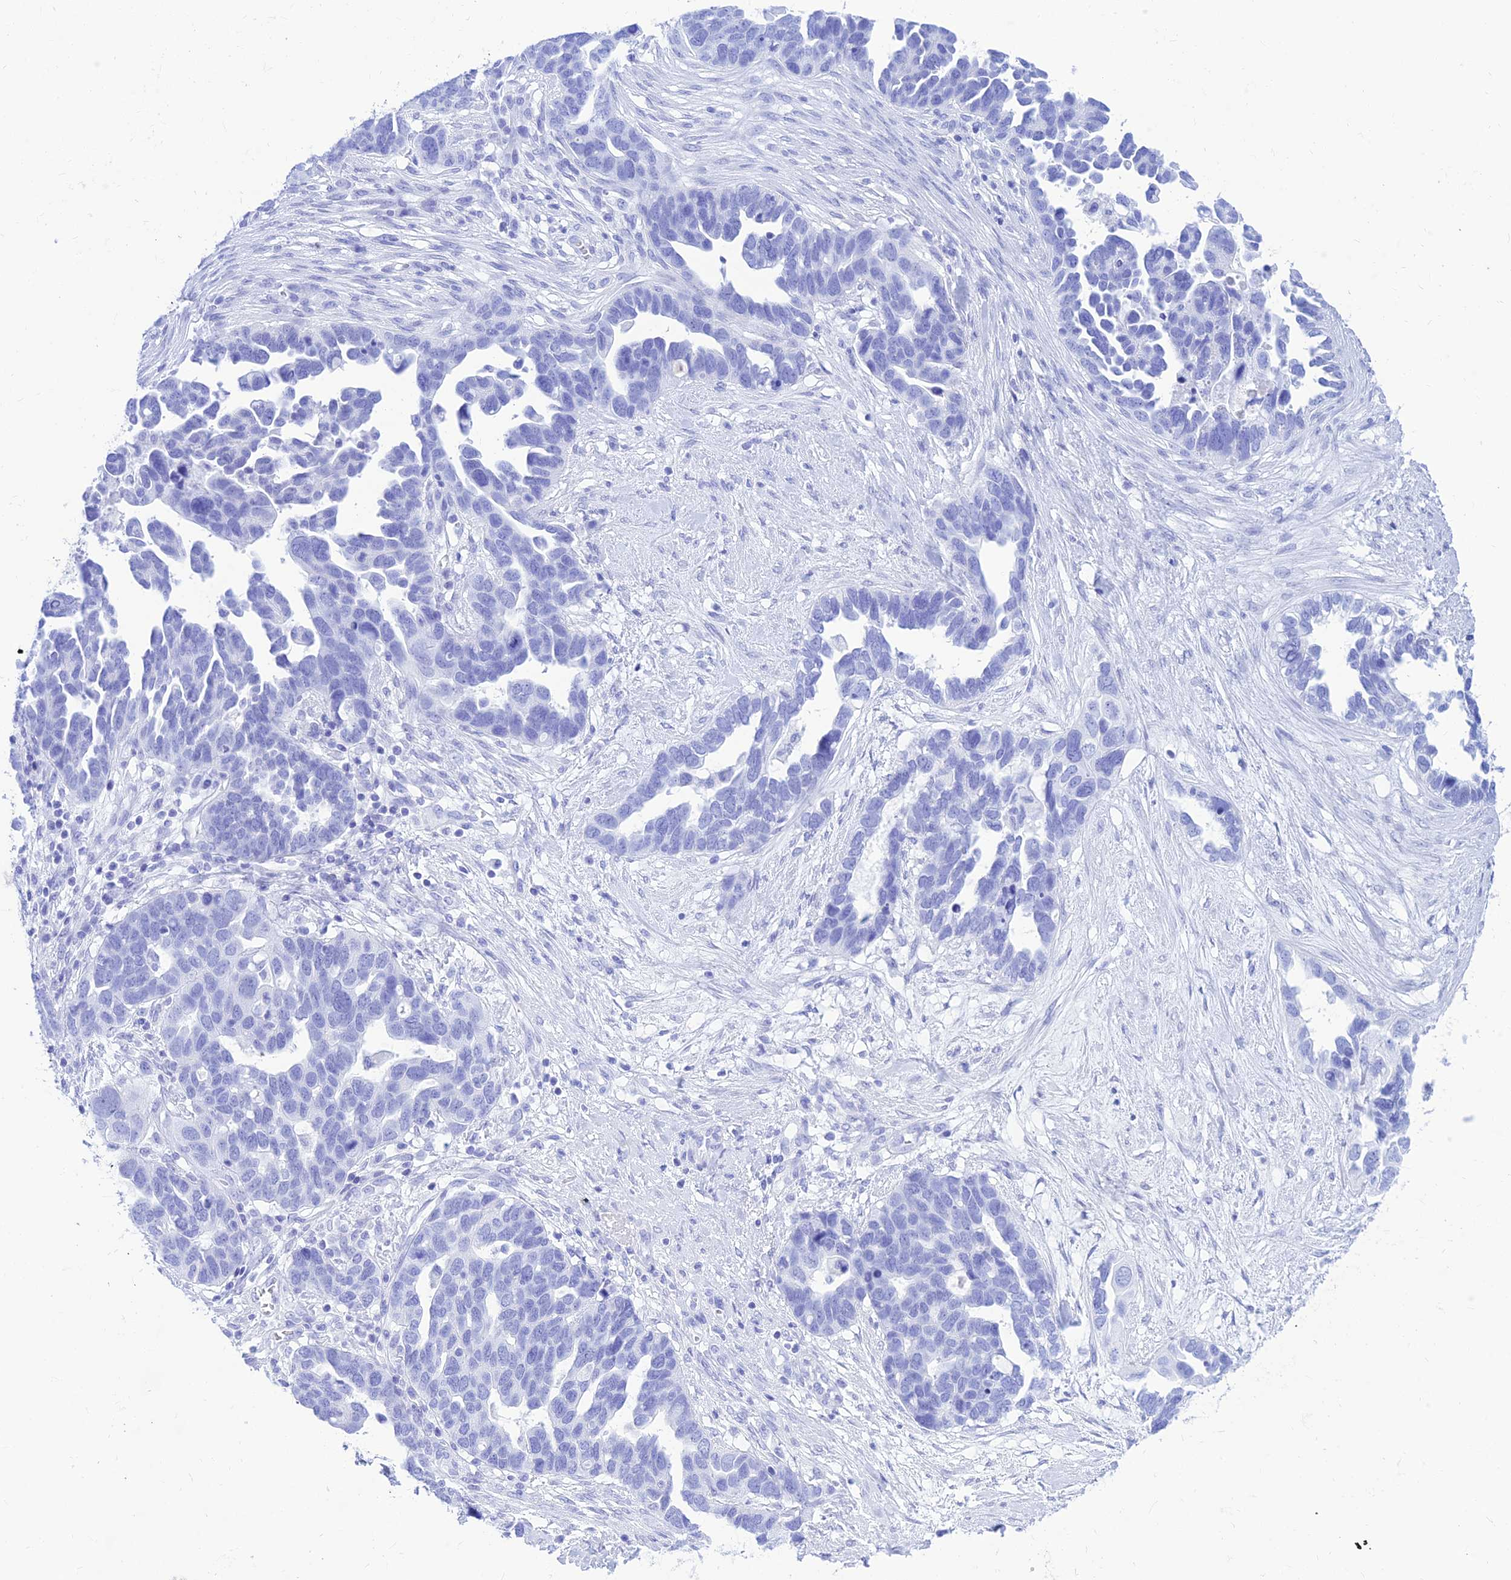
{"staining": {"intensity": "negative", "quantity": "none", "location": "none"}, "tissue": "ovarian cancer", "cell_type": "Tumor cells", "image_type": "cancer", "snomed": [{"axis": "morphology", "description": "Cystadenocarcinoma, serous, NOS"}, {"axis": "topography", "description": "Ovary"}], "caption": "Immunohistochemistry (IHC) photomicrograph of ovarian serous cystadenocarcinoma stained for a protein (brown), which displays no staining in tumor cells.", "gene": "PRNP", "patient": {"sex": "female", "age": 54}}